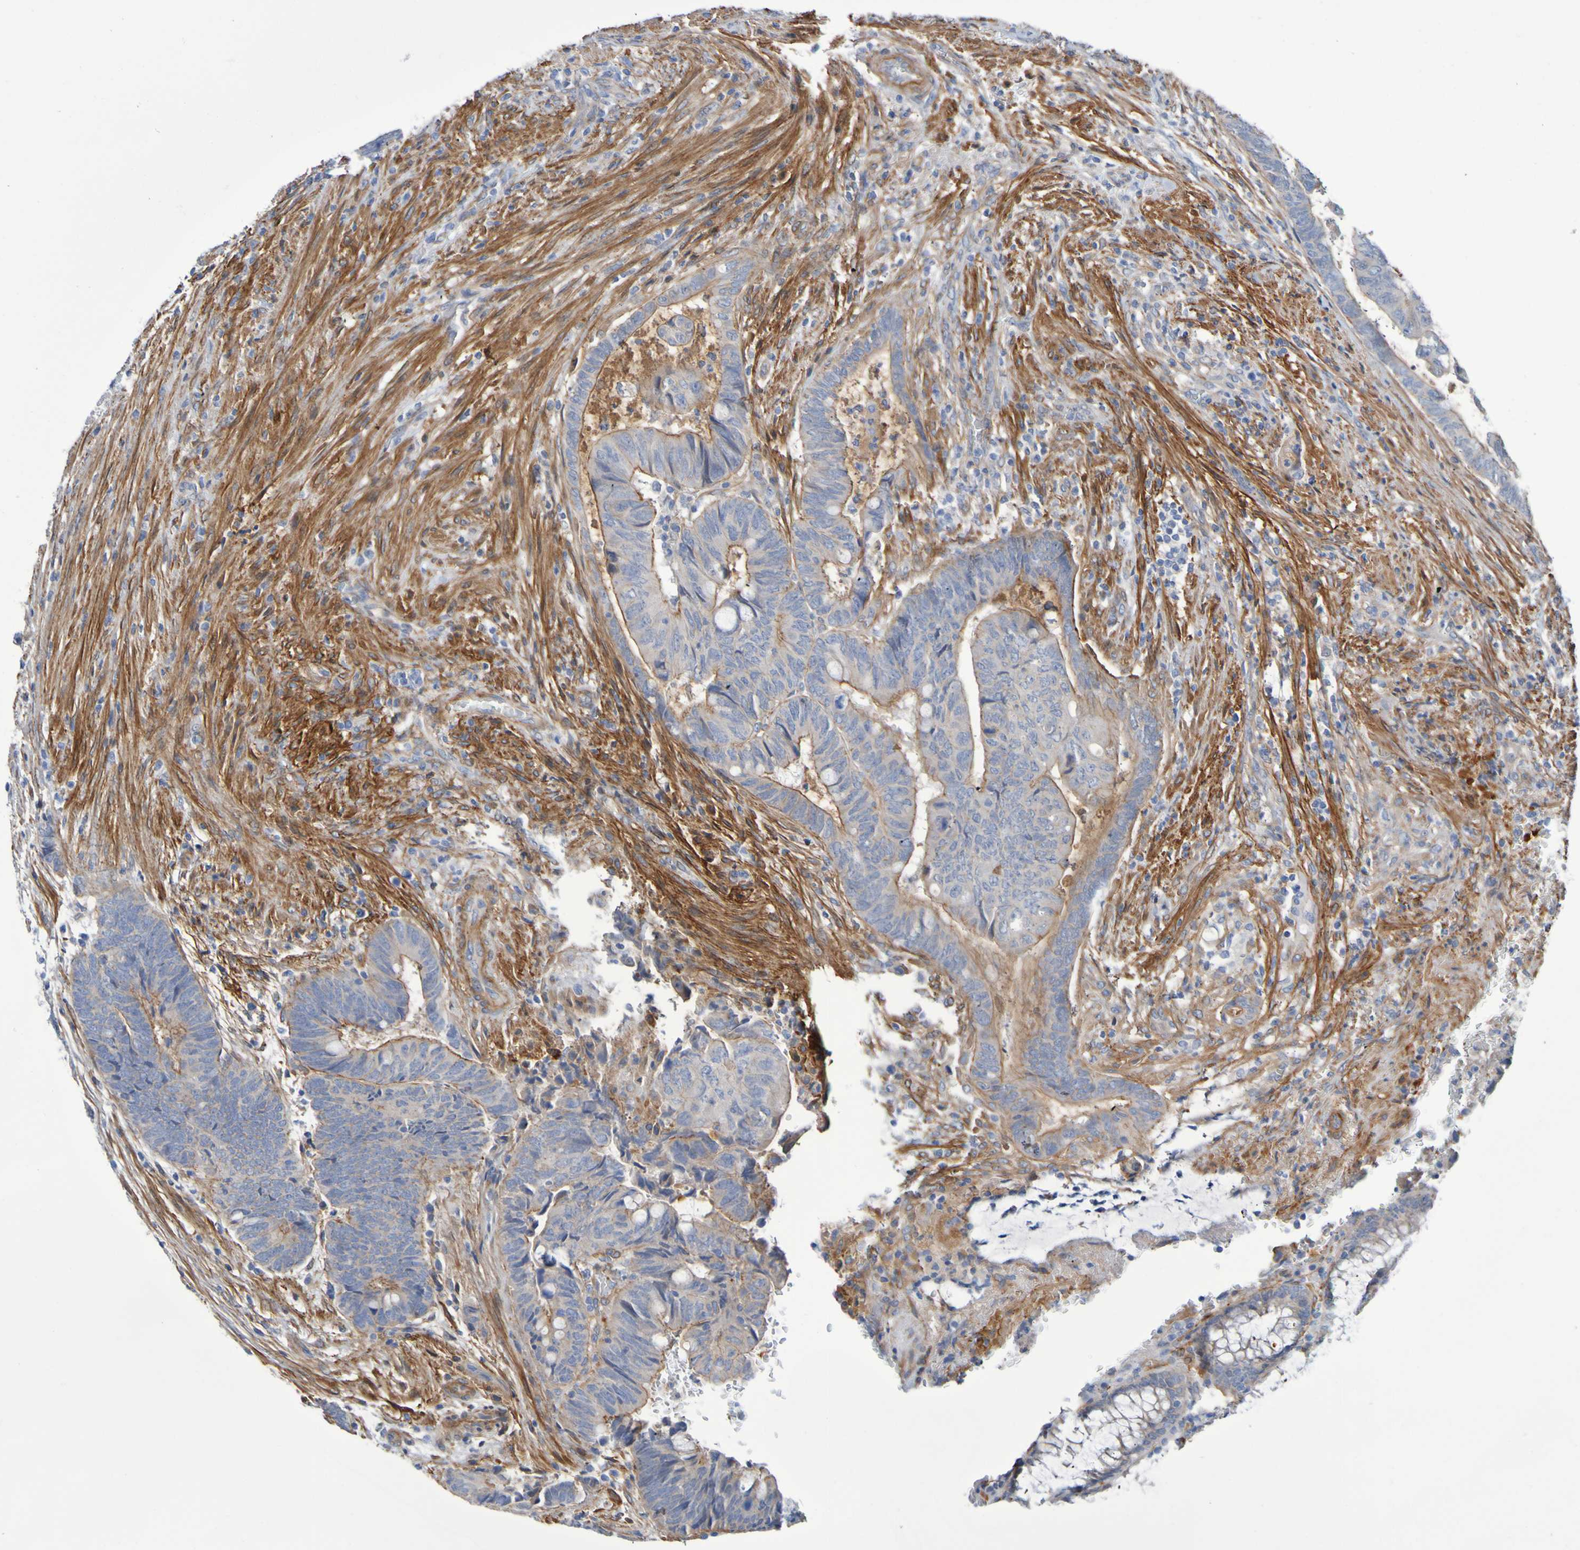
{"staining": {"intensity": "moderate", "quantity": "25%-75%", "location": "cytoplasmic/membranous"}, "tissue": "colorectal cancer", "cell_type": "Tumor cells", "image_type": "cancer", "snomed": [{"axis": "morphology", "description": "Normal tissue, NOS"}, {"axis": "morphology", "description": "Adenocarcinoma, NOS"}, {"axis": "topography", "description": "Rectum"}, {"axis": "topography", "description": "Peripheral nerve tissue"}], "caption": "The immunohistochemical stain highlights moderate cytoplasmic/membranous expression in tumor cells of adenocarcinoma (colorectal) tissue. The protein is stained brown, and the nuclei are stained in blue (DAB IHC with brightfield microscopy, high magnification).", "gene": "LPP", "patient": {"sex": "male", "age": 92}}